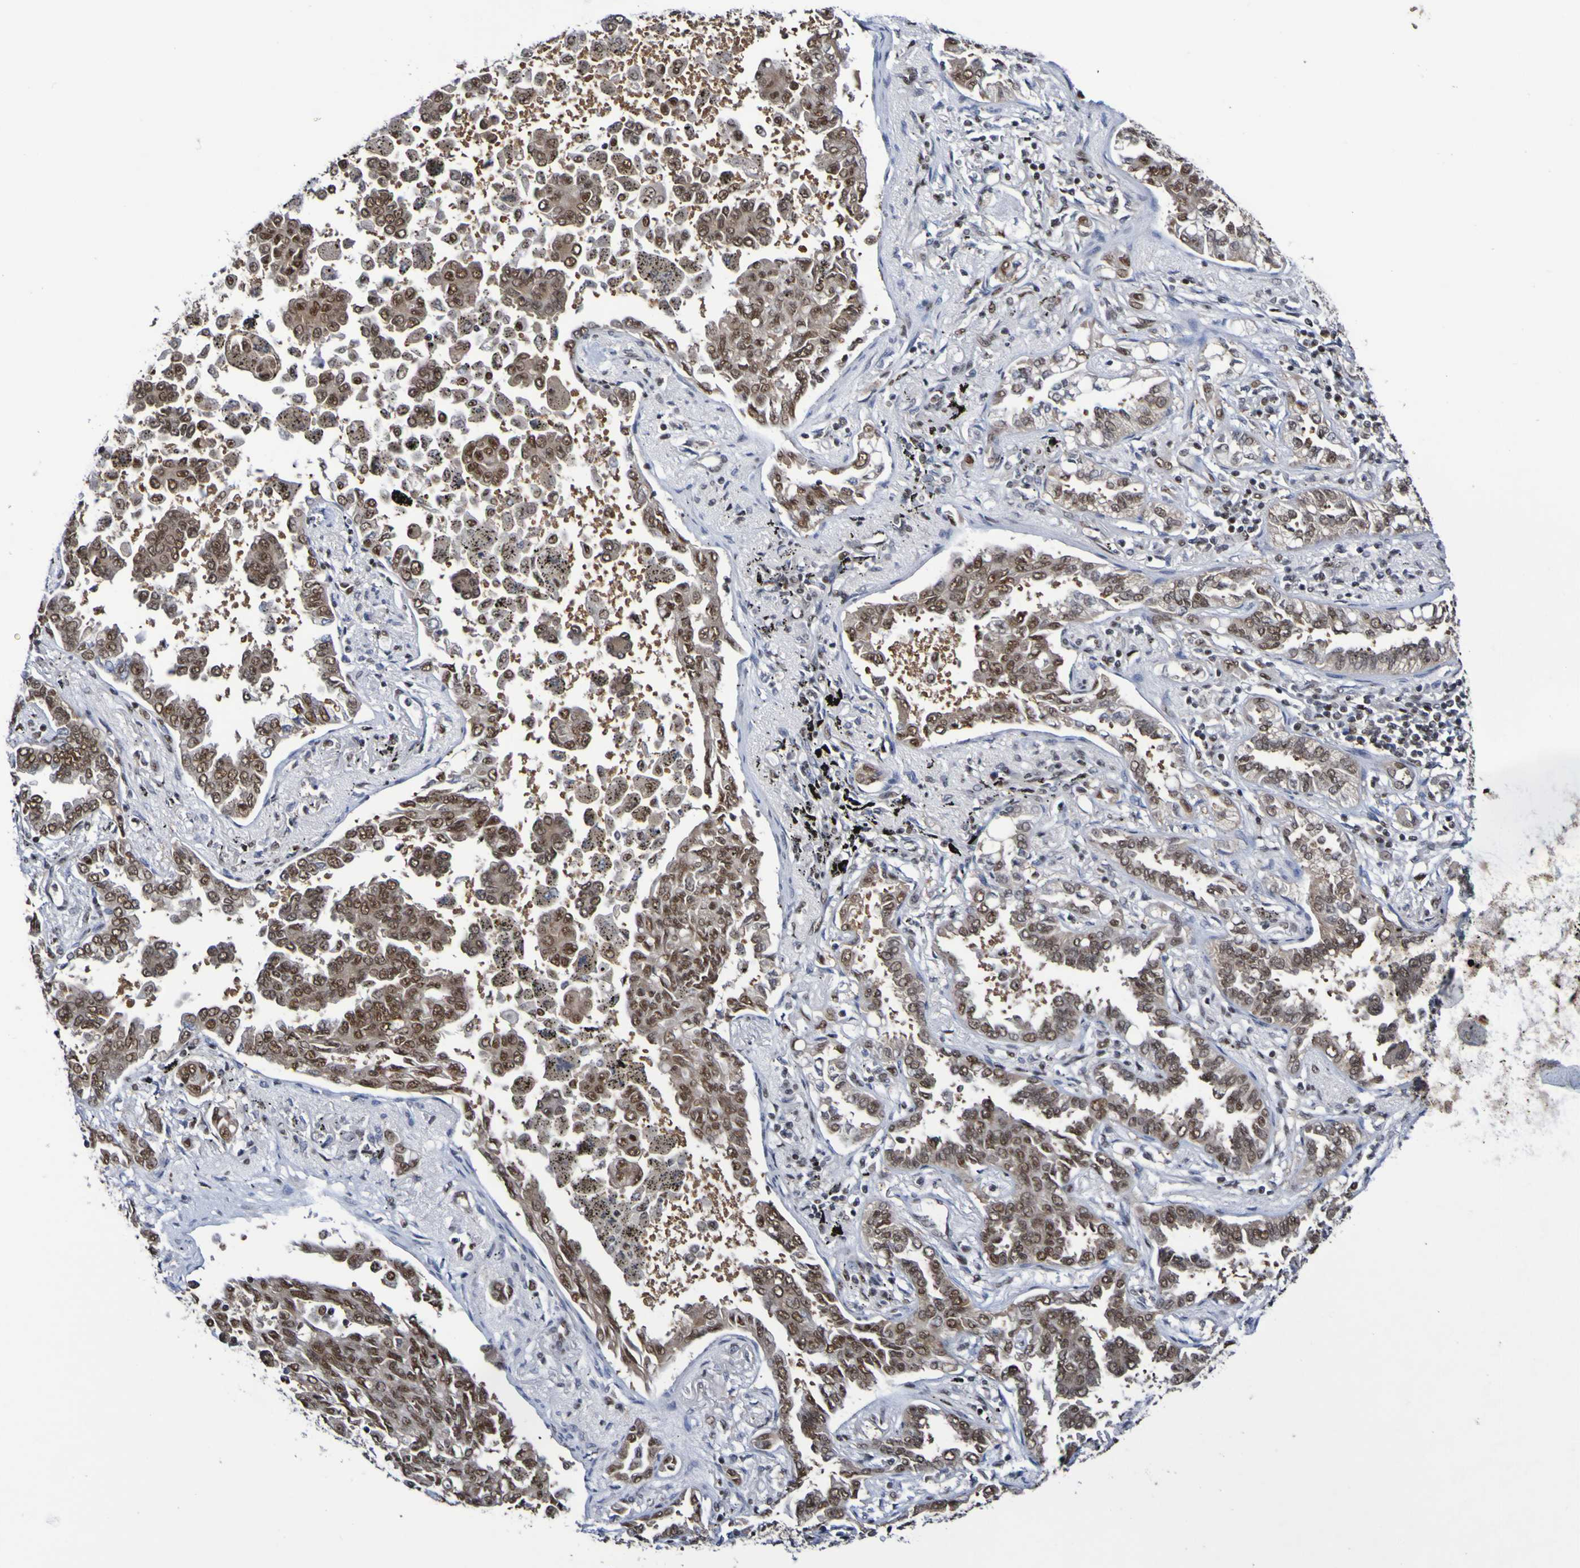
{"staining": {"intensity": "moderate", "quantity": ">75%", "location": "cytoplasmic/membranous,nuclear"}, "tissue": "lung cancer", "cell_type": "Tumor cells", "image_type": "cancer", "snomed": [{"axis": "morphology", "description": "Normal tissue, NOS"}, {"axis": "morphology", "description": "Adenocarcinoma, NOS"}, {"axis": "topography", "description": "Lung"}], "caption": "DAB (3,3'-diaminobenzidine) immunohistochemical staining of lung adenocarcinoma shows moderate cytoplasmic/membranous and nuclear protein staining in about >75% of tumor cells.", "gene": "CDC5L", "patient": {"sex": "male", "age": 59}}